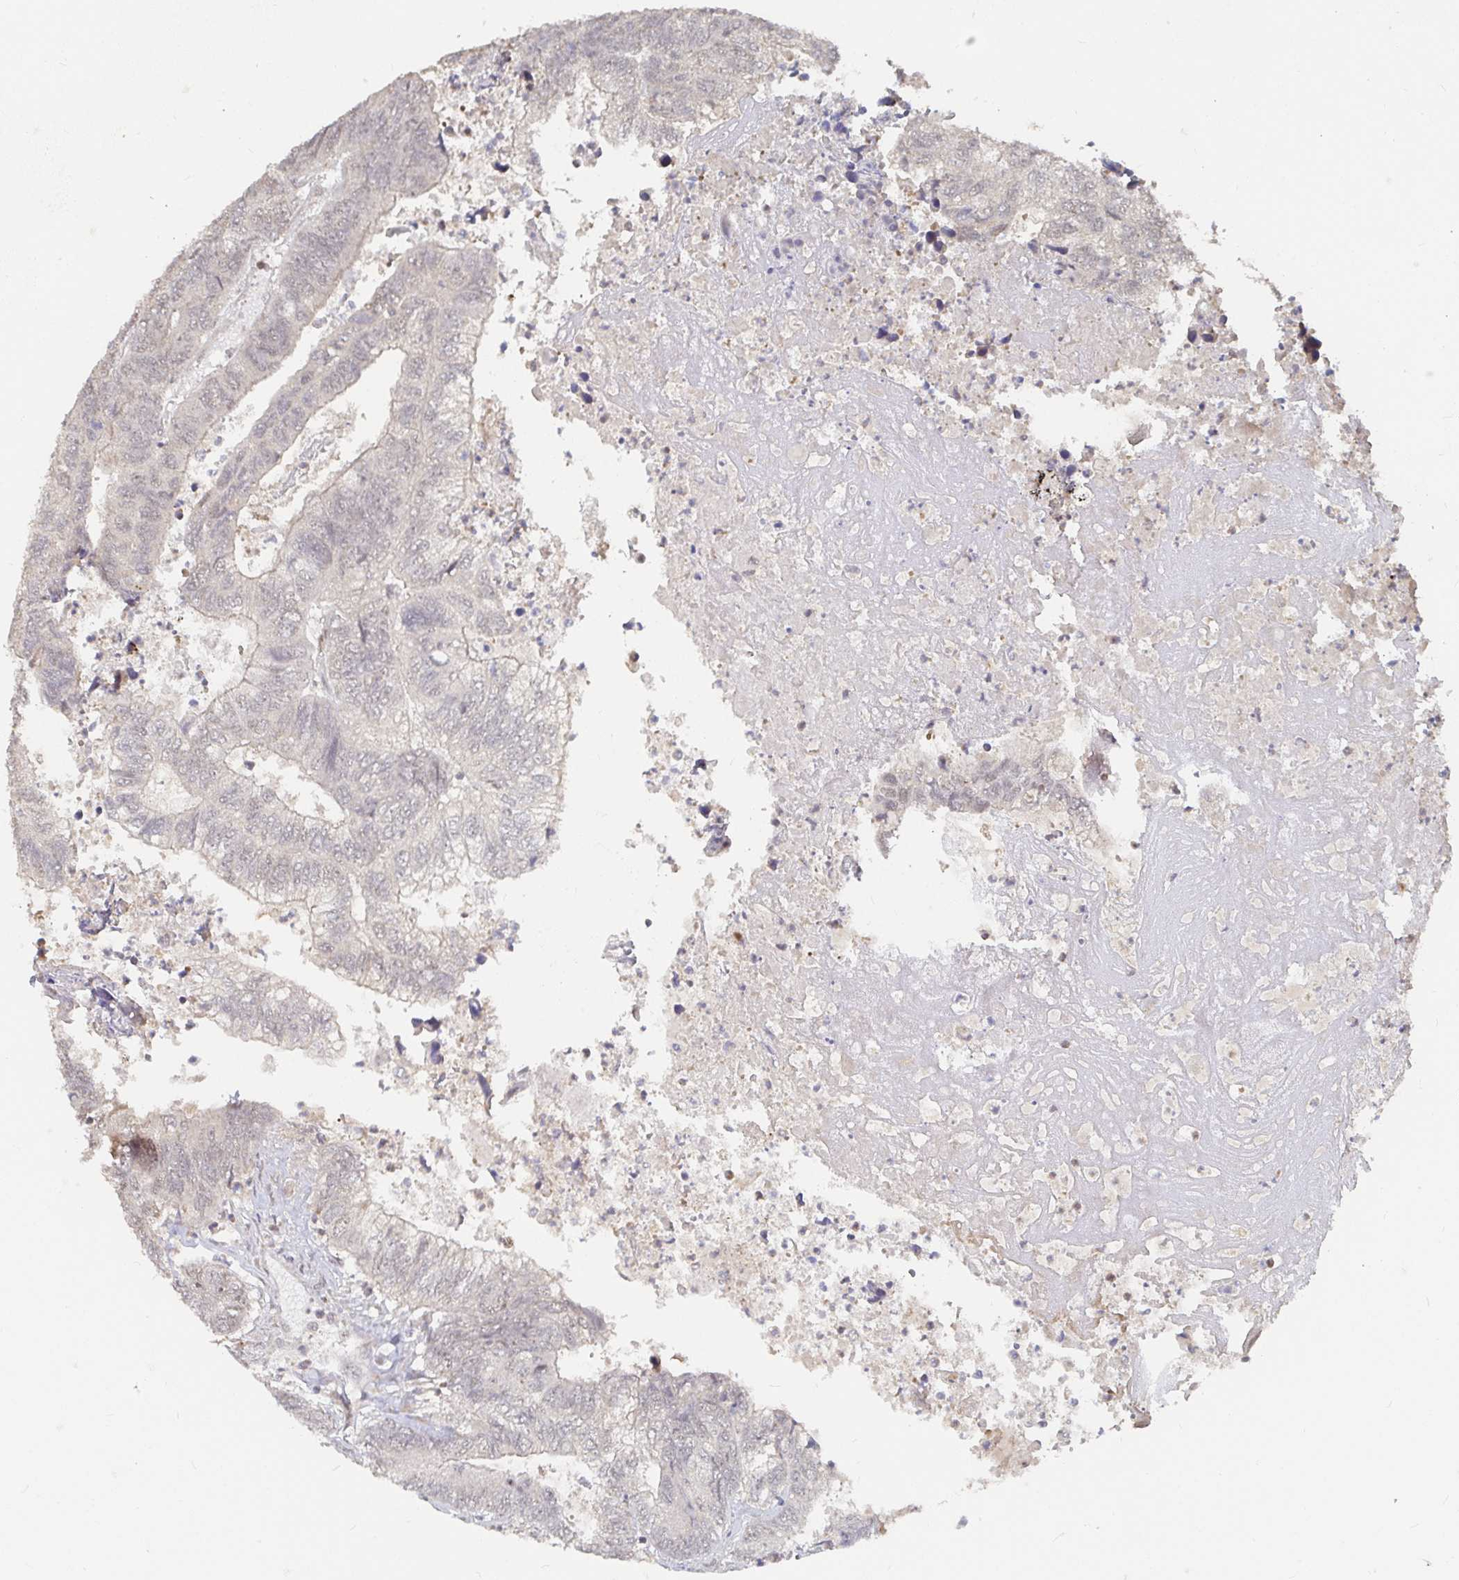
{"staining": {"intensity": "negative", "quantity": "none", "location": "none"}, "tissue": "colorectal cancer", "cell_type": "Tumor cells", "image_type": "cancer", "snomed": [{"axis": "morphology", "description": "Adenocarcinoma, NOS"}, {"axis": "topography", "description": "Colon"}], "caption": "Immunohistochemistry photomicrograph of adenocarcinoma (colorectal) stained for a protein (brown), which exhibits no expression in tumor cells.", "gene": "LRP5", "patient": {"sex": "female", "age": 67}}